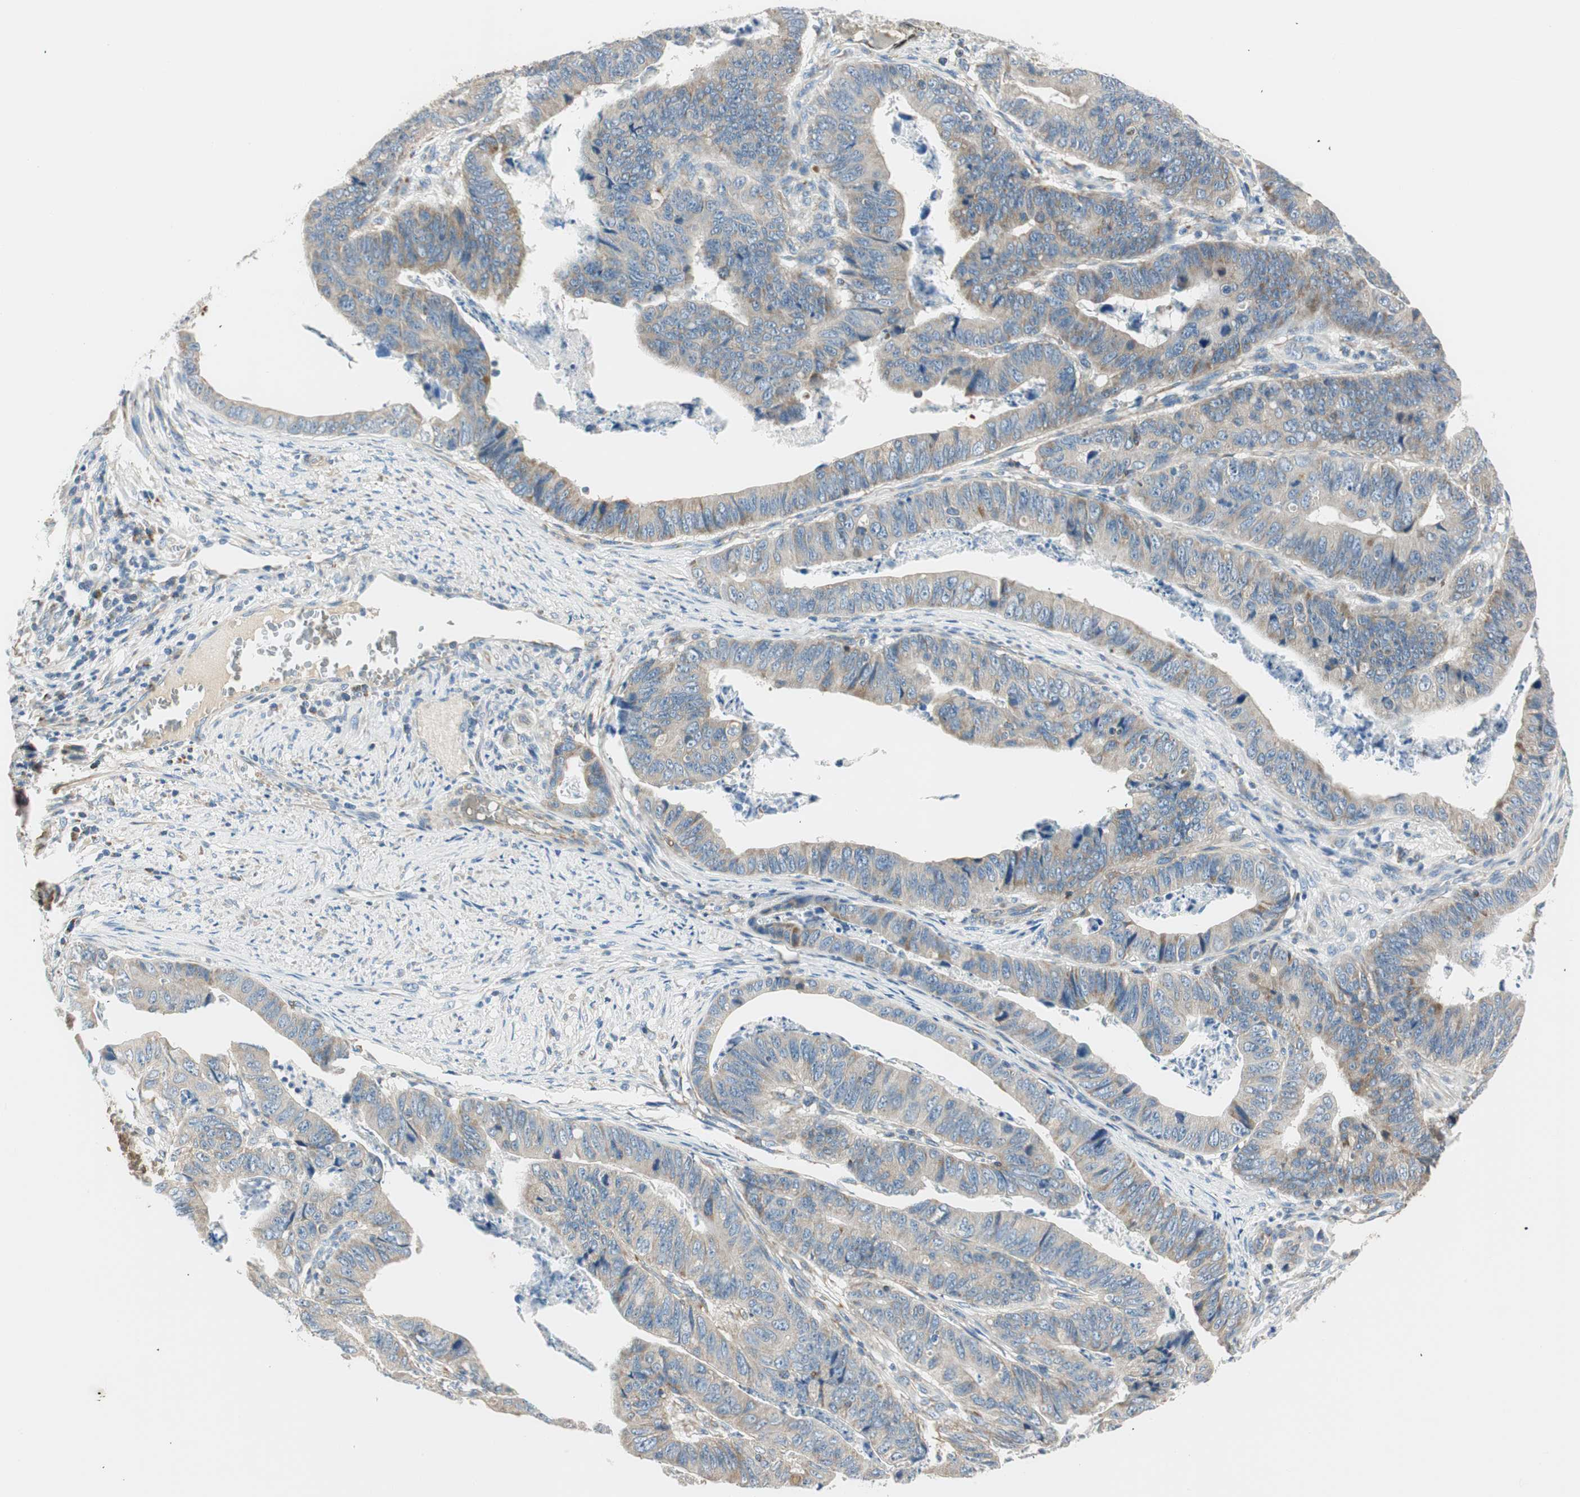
{"staining": {"intensity": "weak", "quantity": ">75%", "location": "cytoplasmic/membranous"}, "tissue": "stomach cancer", "cell_type": "Tumor cells", "image_type": "cancer", "snomed": [{"axis": "morphology", "description": "Adenocarcinoma, NOS"}, {"axis": "topography", "description": "Stomach, lower"}], "caption": "A high-resolution histopathology image shows immunohistochemistry staining of stomach cancer, which reveals weak cytoplasmic/membranous positivity in approximately >75% of tumor cells.", "gene": "RORB", "patient": {"sex": "male", "age": 77}}